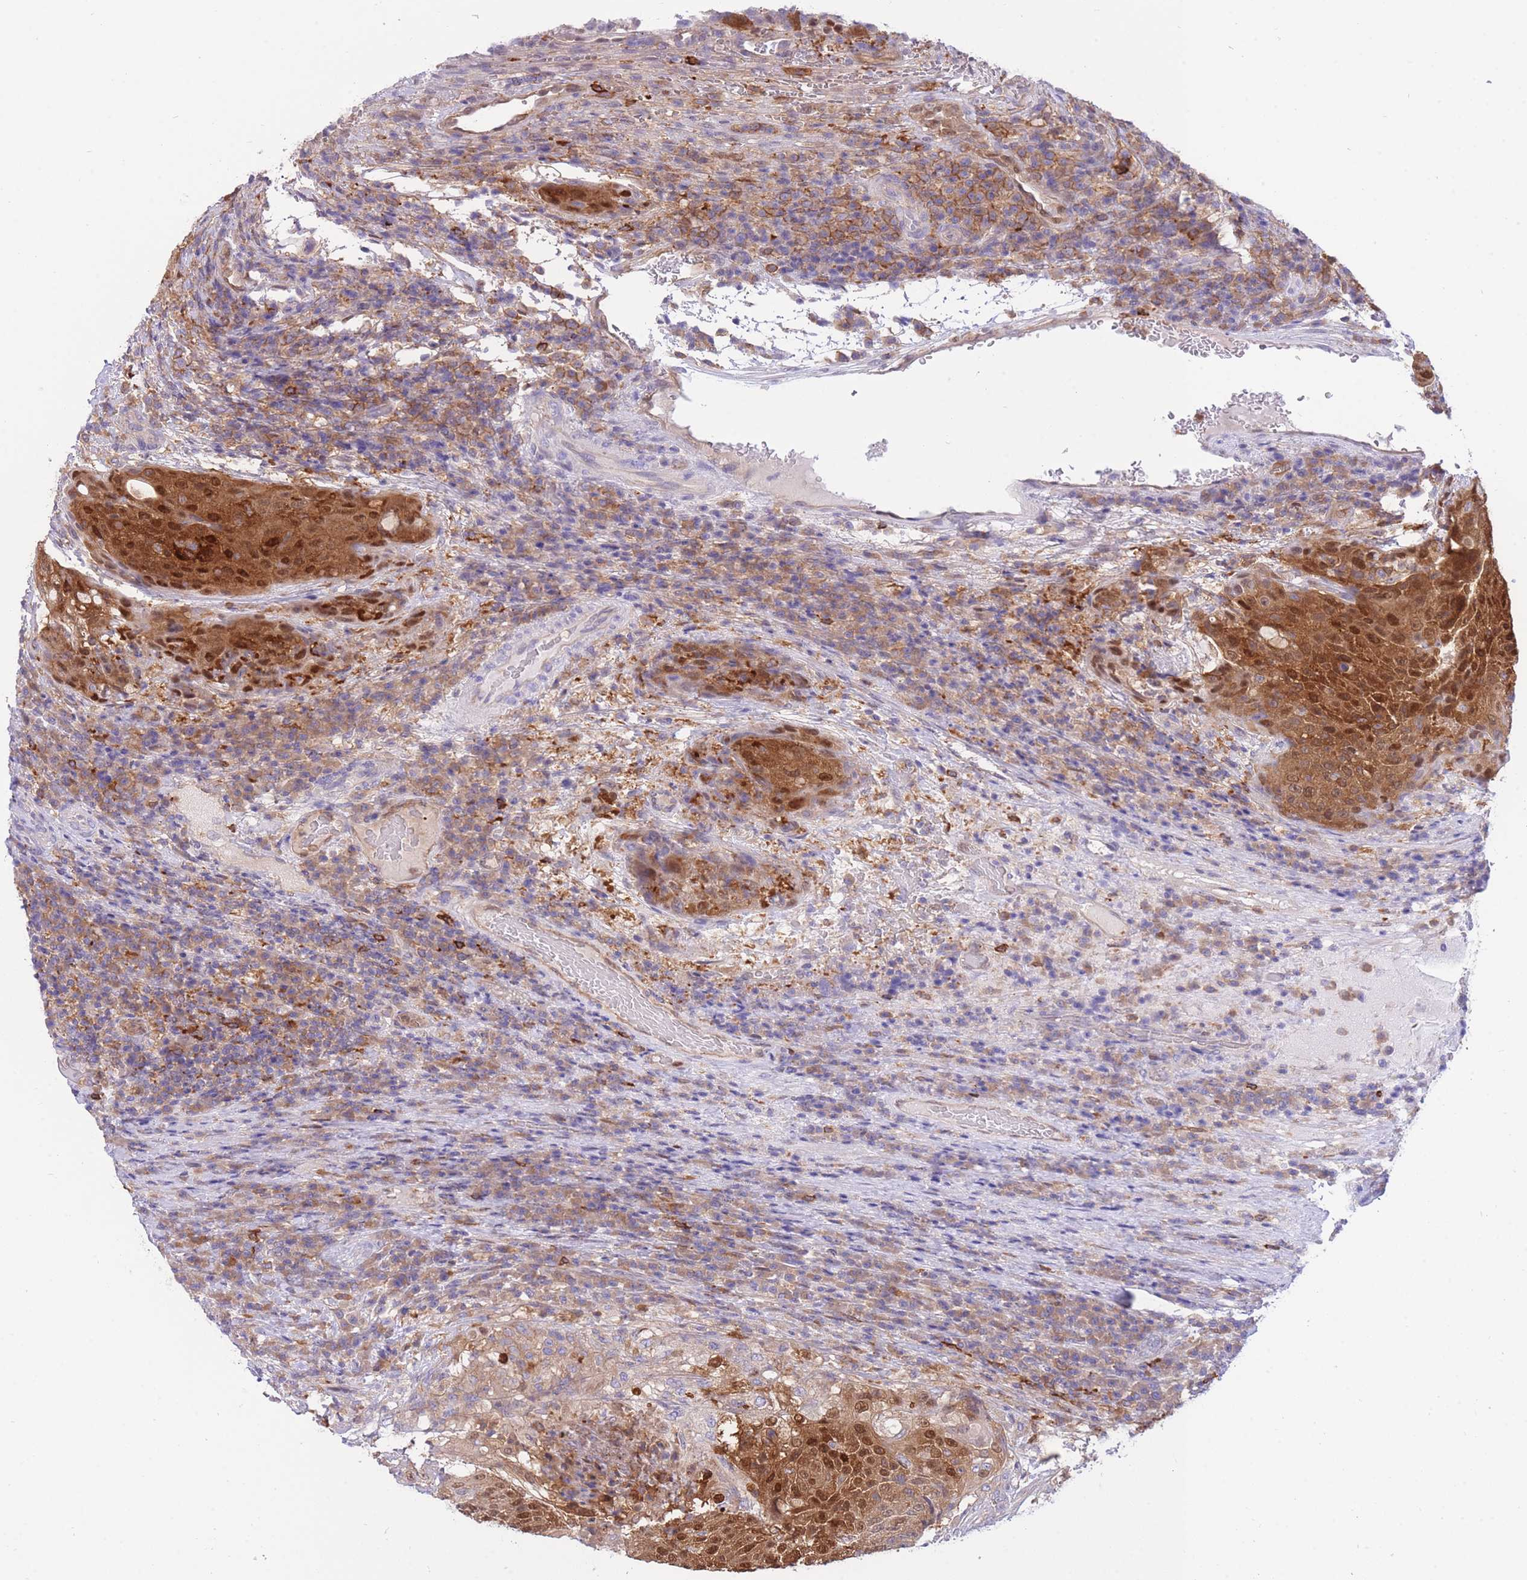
{"staining": {"intensity": "strong", "quantity": ">75%", "location": "cytoplasmic/membranous,nuclear"}, "tissue": "urothelial cancer", "cell_type": "Tumor cells", "image_type": "cancer", "snomed": [{"axis": "morphology", "description": "Urothelial carcinoma, High grade"}, {"axis": "topography", "description": "Urinary bladder"}], "caption": "Urothelial cancer stained with a brown dye shows strong cytoplasmic/membranous and nuclear positive positivity in about >75% of tumor cells.", "gene": "NAMPT", "patient": {"sex": "female", "age": 63}}